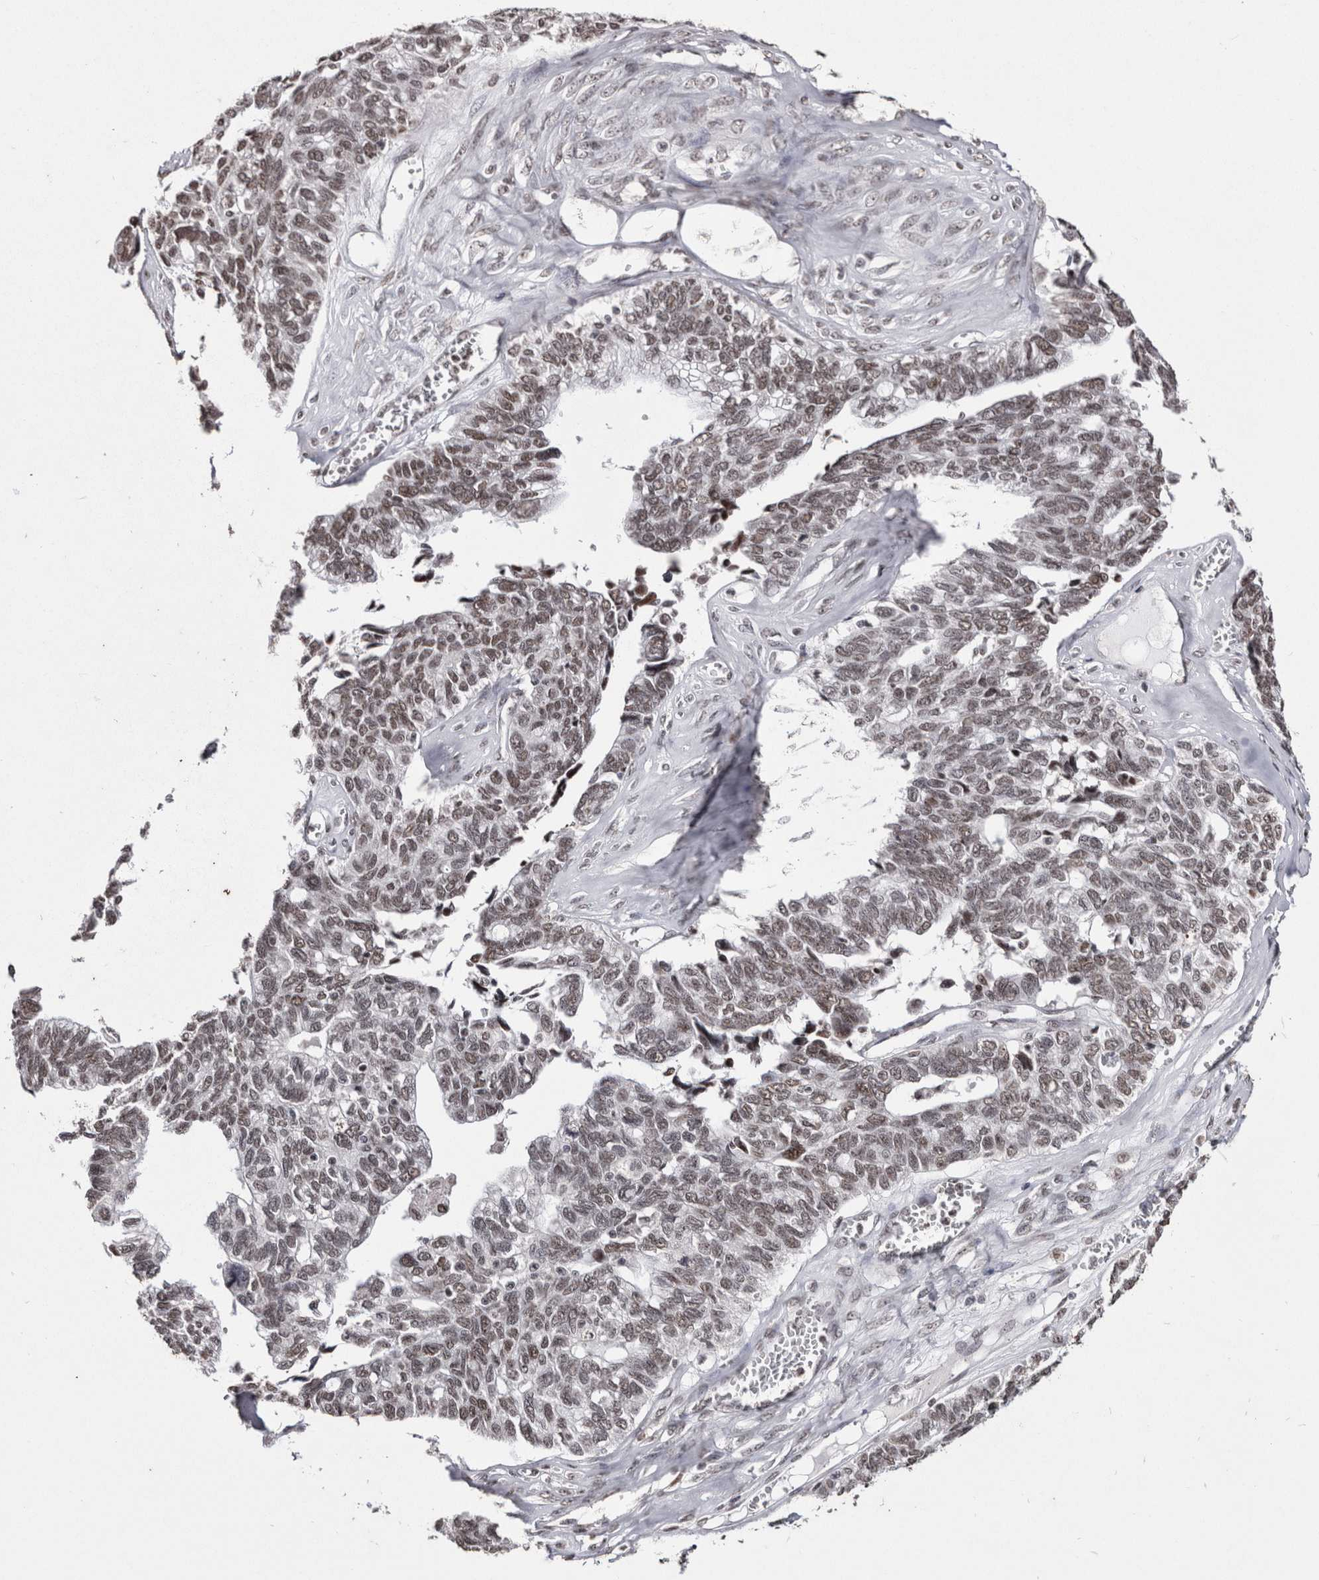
{"staining": {"intensity": "weak", "quantity": ">75%", "location": "nuclear"}, "tissue": "ovarian cancer", "cell_type": "Tumor cells", "image_type": "cancer", "snomed": [{"axis": "morphology", "description": "Cystadenocarcinoma, serous, NOS"}, {"axis": "topography", "description": "Ovary"}], "caption": "Immunohistochemical staining of human ovarian serous cystadenocarcinoma demonstrates low levels of weak nuclear protein positivity in approximately >75% of tumor cells.", "gene": "SMC1A", "patient": {"sex": "female", "age": 79}}